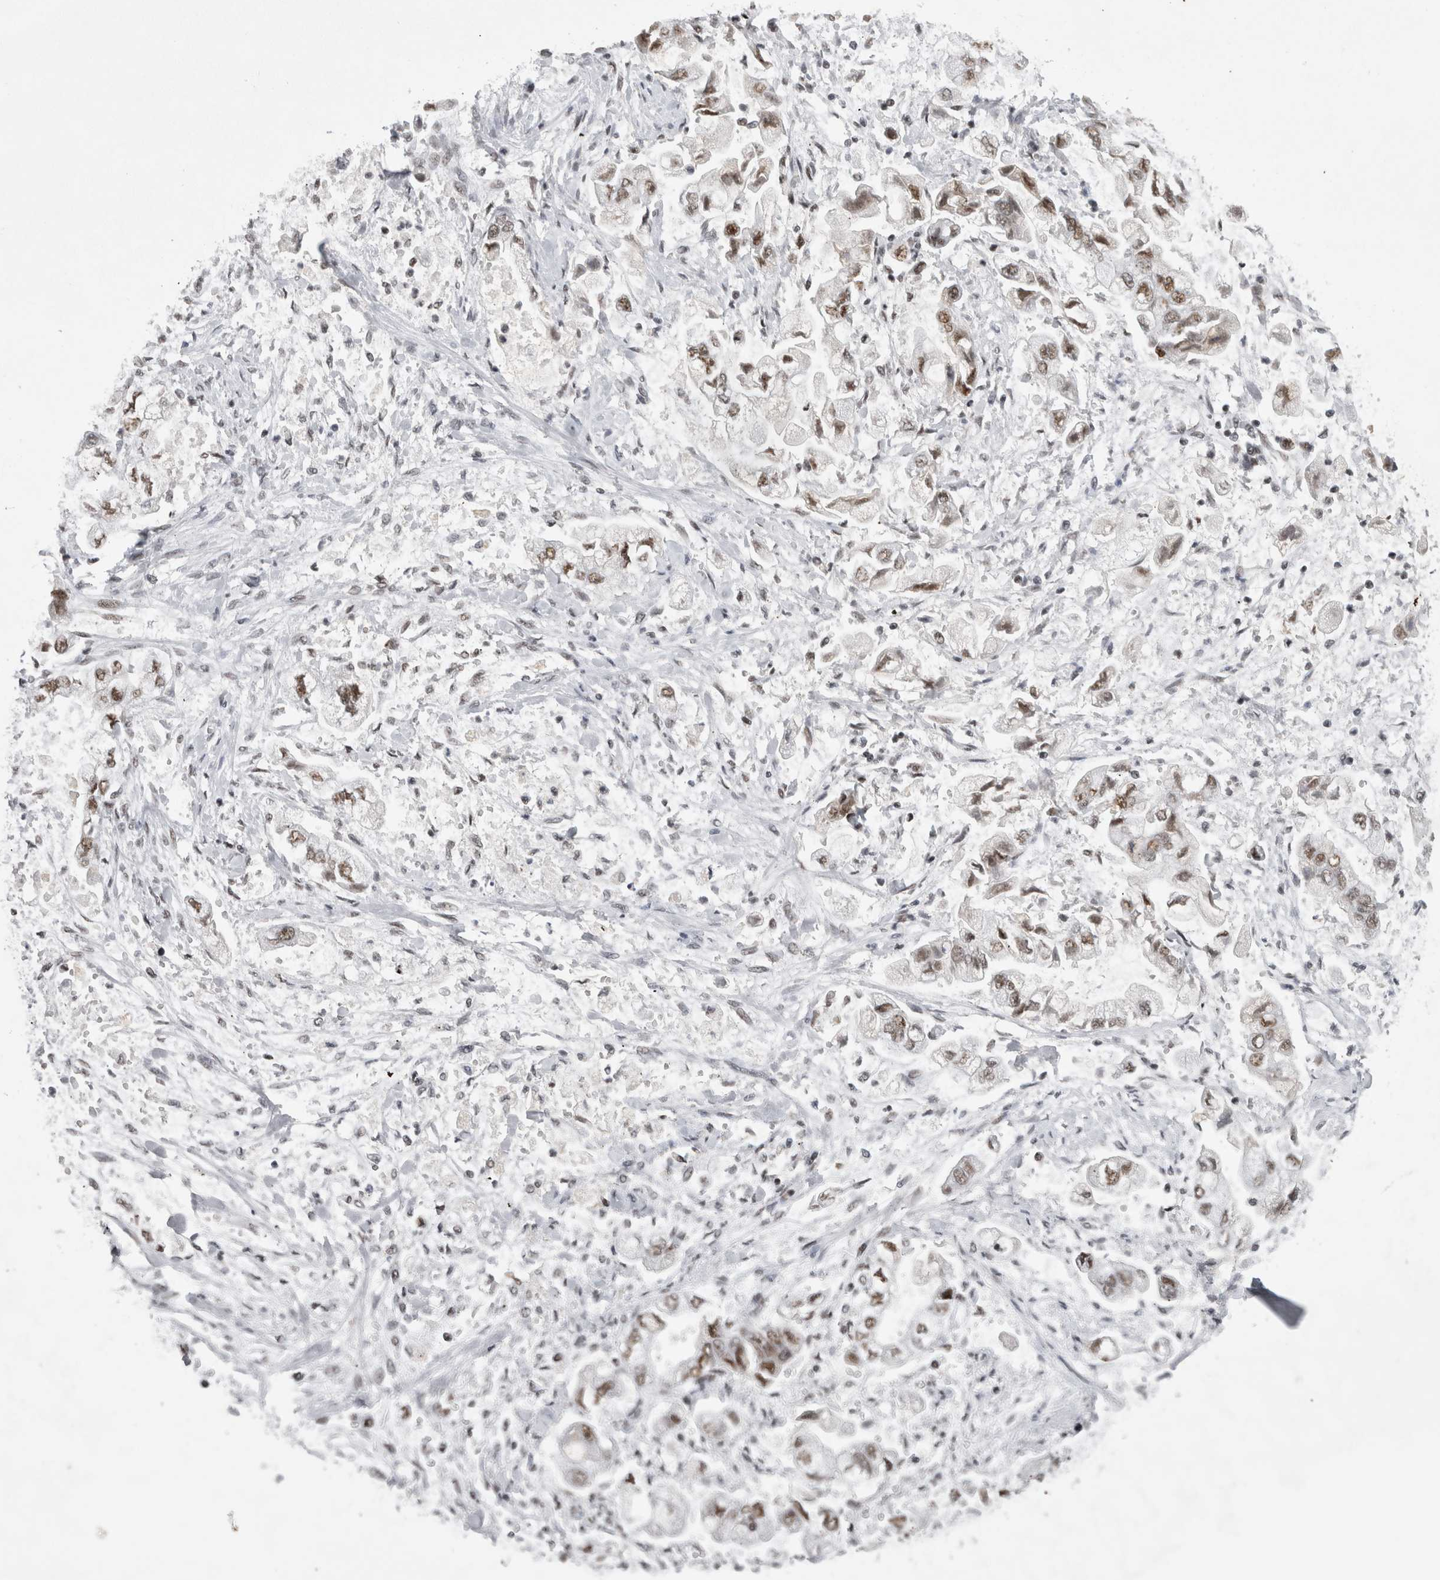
{"staining": {"intensity": "moderate", "quantity": "25%-75%", "location": "nuclear"}, "tissue": "stomach cancer", "cell_type": "Tumor cells", "image_type": "cancer", "snomed": [{"axis": "morphology", "description": "Normal tissue, NOS"}, {"axis": "morphology", "description": "Adenocarcinoma, NOS"}, {"axis": "topography", "description": "Stomach"}], "caption": "Immunohistochemical staining of human stomach cancer exhibits medium levels of moderate nuclear staining in about 25%-75% of tumor cells. (Stains: DAB (3,3'-diaminobenzidine) in brown, nuclei in blue, Microscopy: brightfield microscopy at high magnification).", "gene": "CDK11A", "patient": {"sex": "male", "age": 62}}